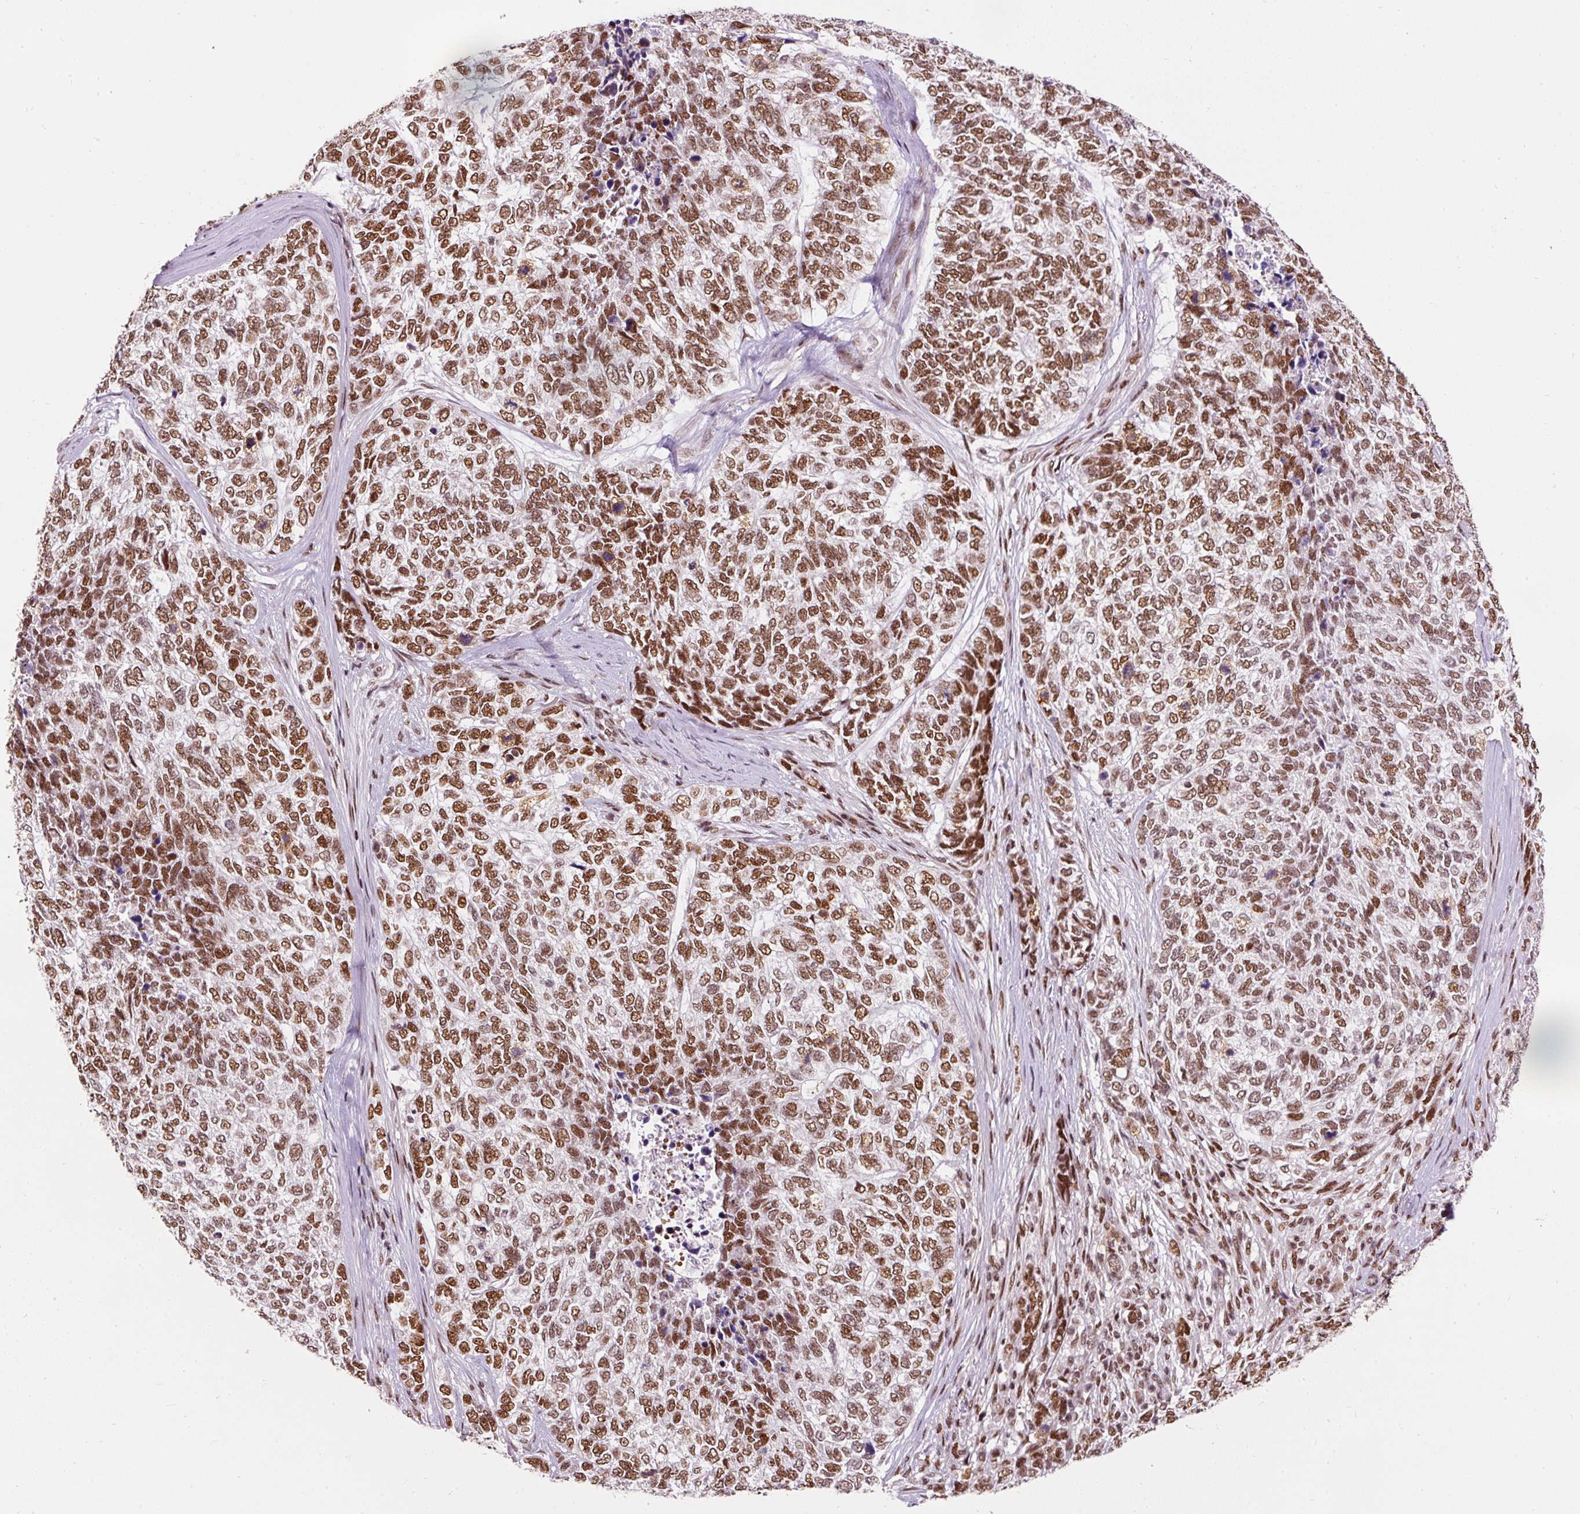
{"staining": {"intensity": "strong", "quantity": ">75%", "location": "nuclear"}, "tissue": "skin cancer", "cell_type": "Tumor cells", "image_type": "cancer", "snomed": [{"axis": "morphology", "description": "Basal cell carcinoma"}, {"axis": "topography", "description": "Skin"}], "caption": "A brown stain labels strong nuclear expression of a protein in basal cell carcinoma (skin) tumor cells.", "gene": "HNRNPC", "patient": {"sex": "female", "age": 65}}